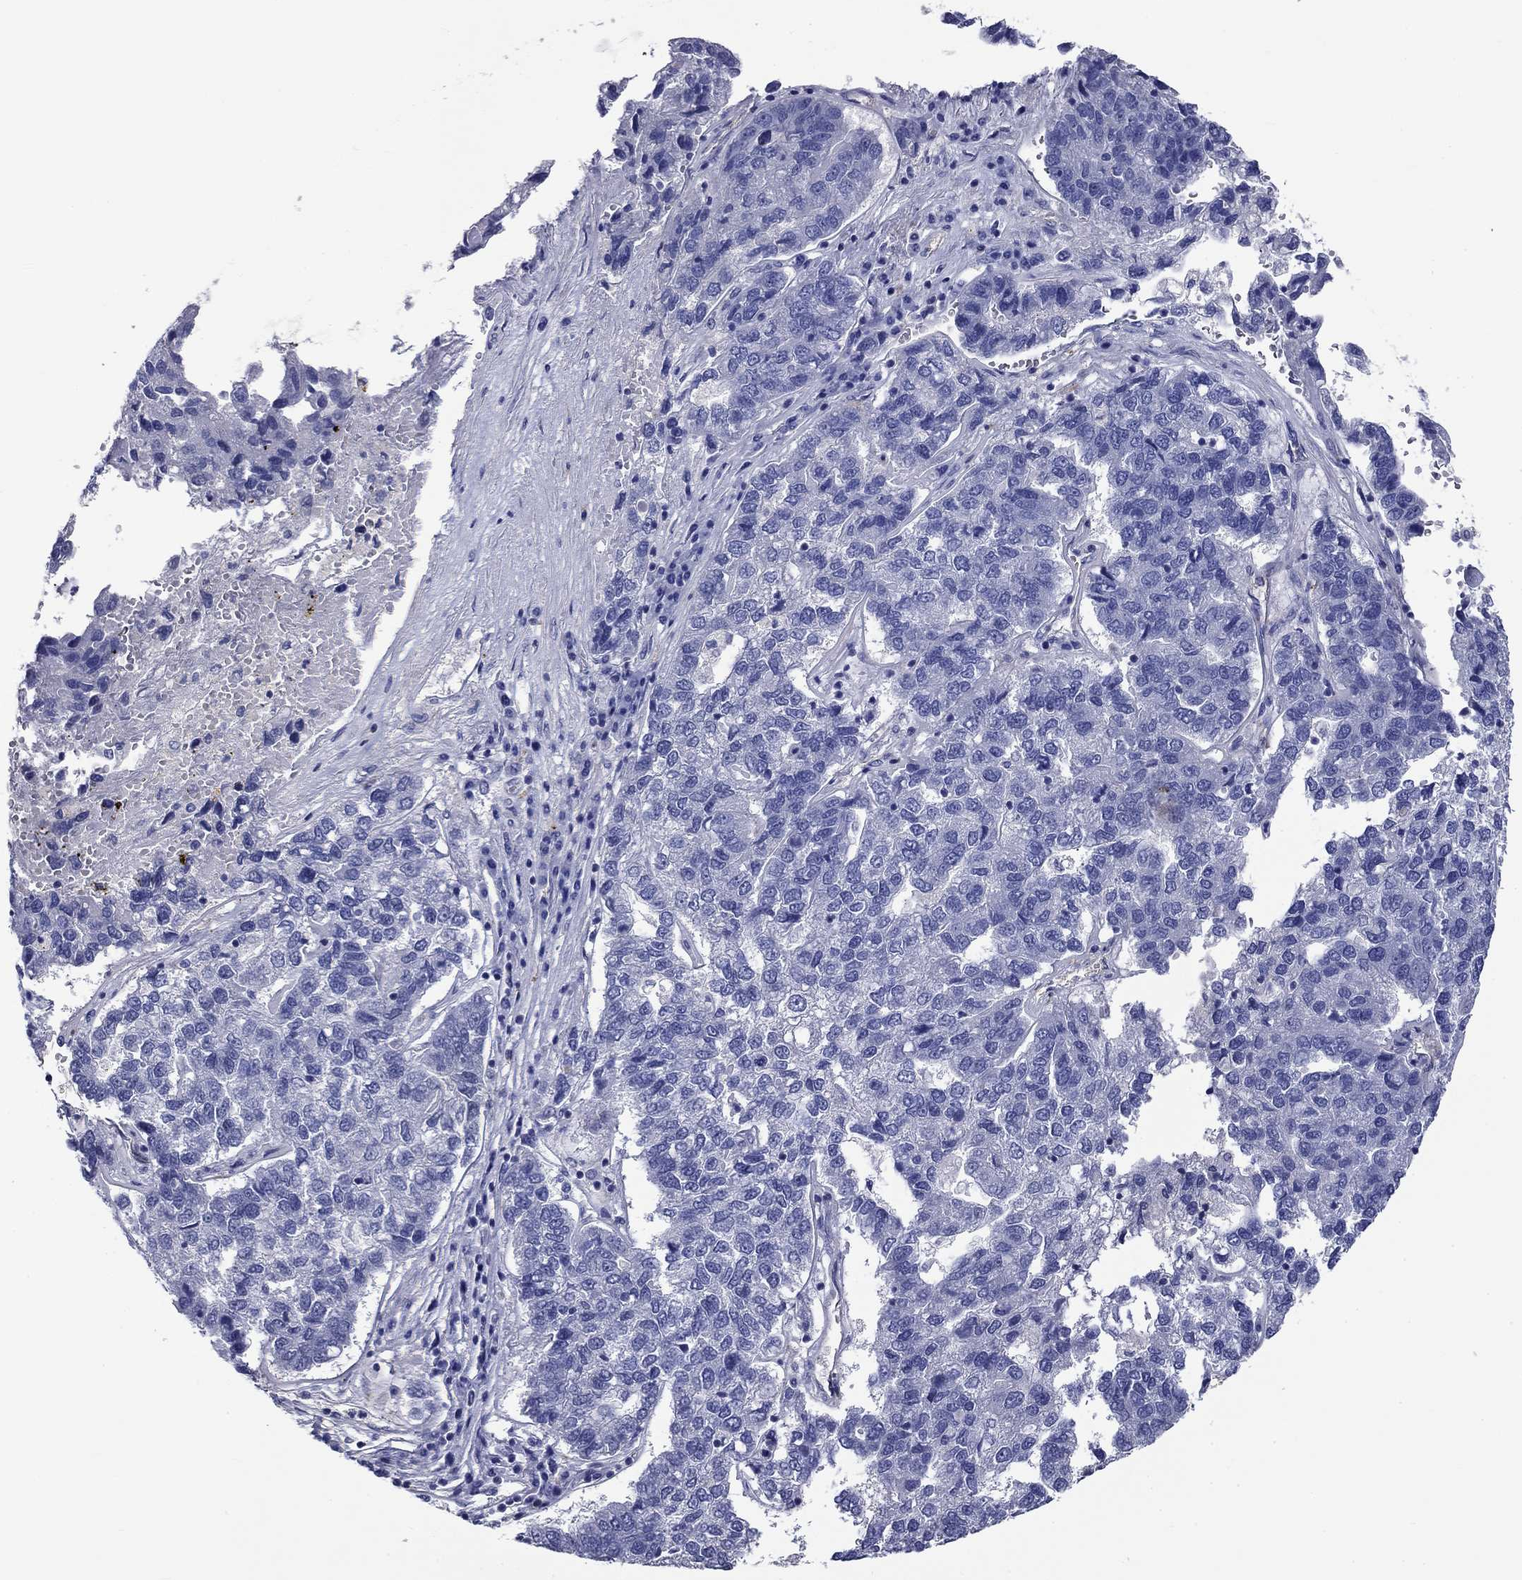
{"staining": {"intensity": "negative", "quantity": "none", "location": "none"}, "tissue": "pancreatic cancer", "cell_type": "Tumor cells", "image_type": "cancer", "snomed": [{"axis": "morphology", "description": "Adenocarcinoma, NOS"}, {"axis": "topography", "description": "Pancreas"}], "caption": "A high-resolution image shows immunohistochemistry (IHC) staining of pancreatic cancer (adenocarcinoma), which reveals no significant staining in tumor cells.", "gene": "CNDP1", "patient": {"sex": "female", "age": 61}}